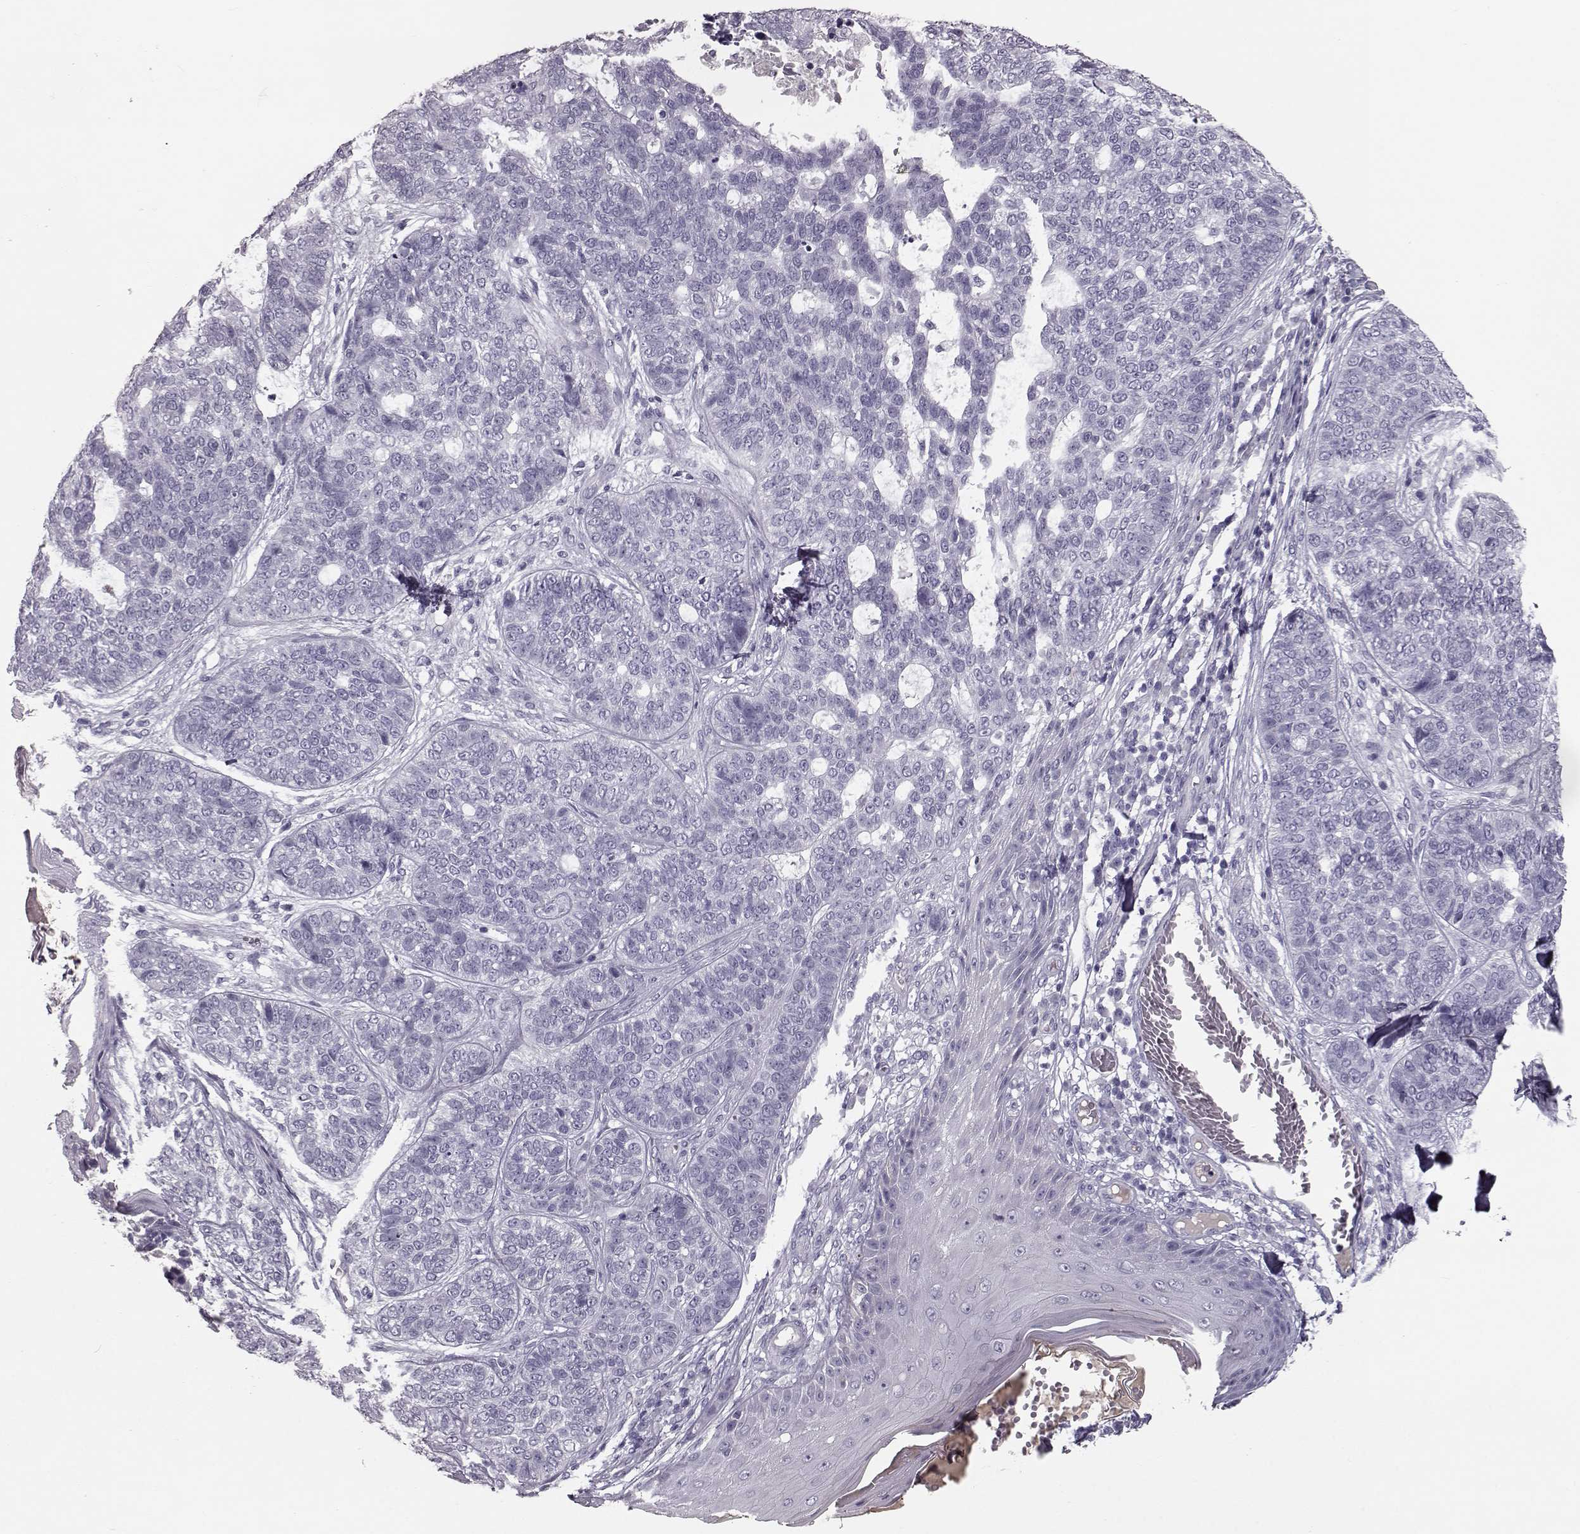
{"staining": {"intensity": "negative", "quantity": "none", "location": "none"}, "tissue": "skin cancer", "cell_type": "Tumor cells", "image_type": "cancer", "snomed": [{"axis": "morphology", "description": "Basal cell carcinoma"}, {"axis": "topography", "description": "Skin"}], "caption": "Human skin basal cell carcinoma stained for a protein using immunohistochemistry (IHC) reveals no positivity in tumor cells.", "gene": "CCL19", "patient": {"sex": "female", "age": 69}}